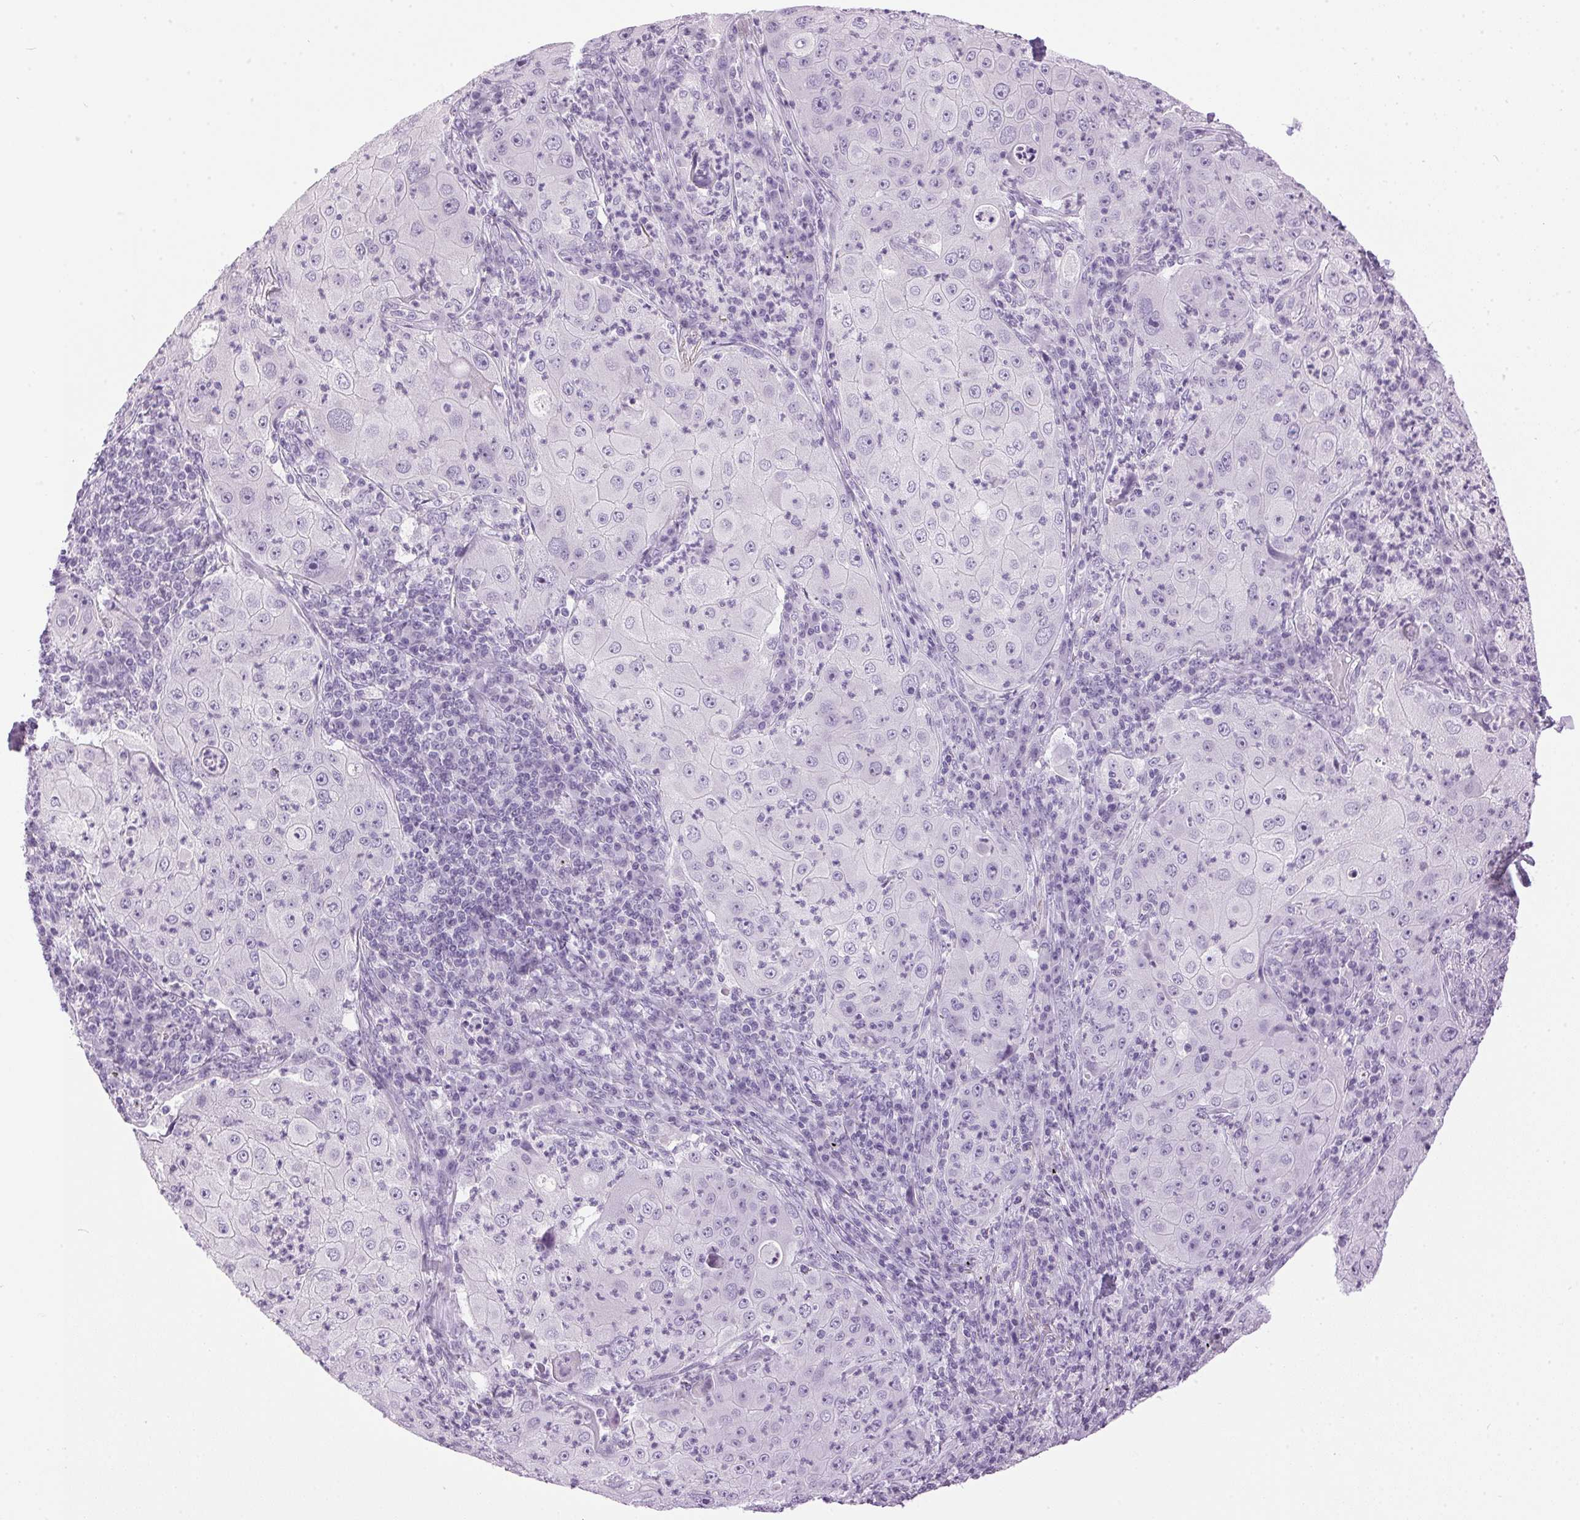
{"staining": {"intensity": "negative", "quantity": "none", "location": "none"}, "tissue": "lung cancer", "cell_type": "Tumor cells", "image_type": "cancer", "snomed": [{"axis": "morphology", "description": "Squamous cell carcinoma, NOS"}, {"axis": "topography", "description": "Lung"}], "caption": "This is an immunohistochemistry (IHC) image of squamous cell carcinoma (lung). There is no expression in tumor cells.", "gene": "SP7", "patient": {"sex": "female", "age": 59}}